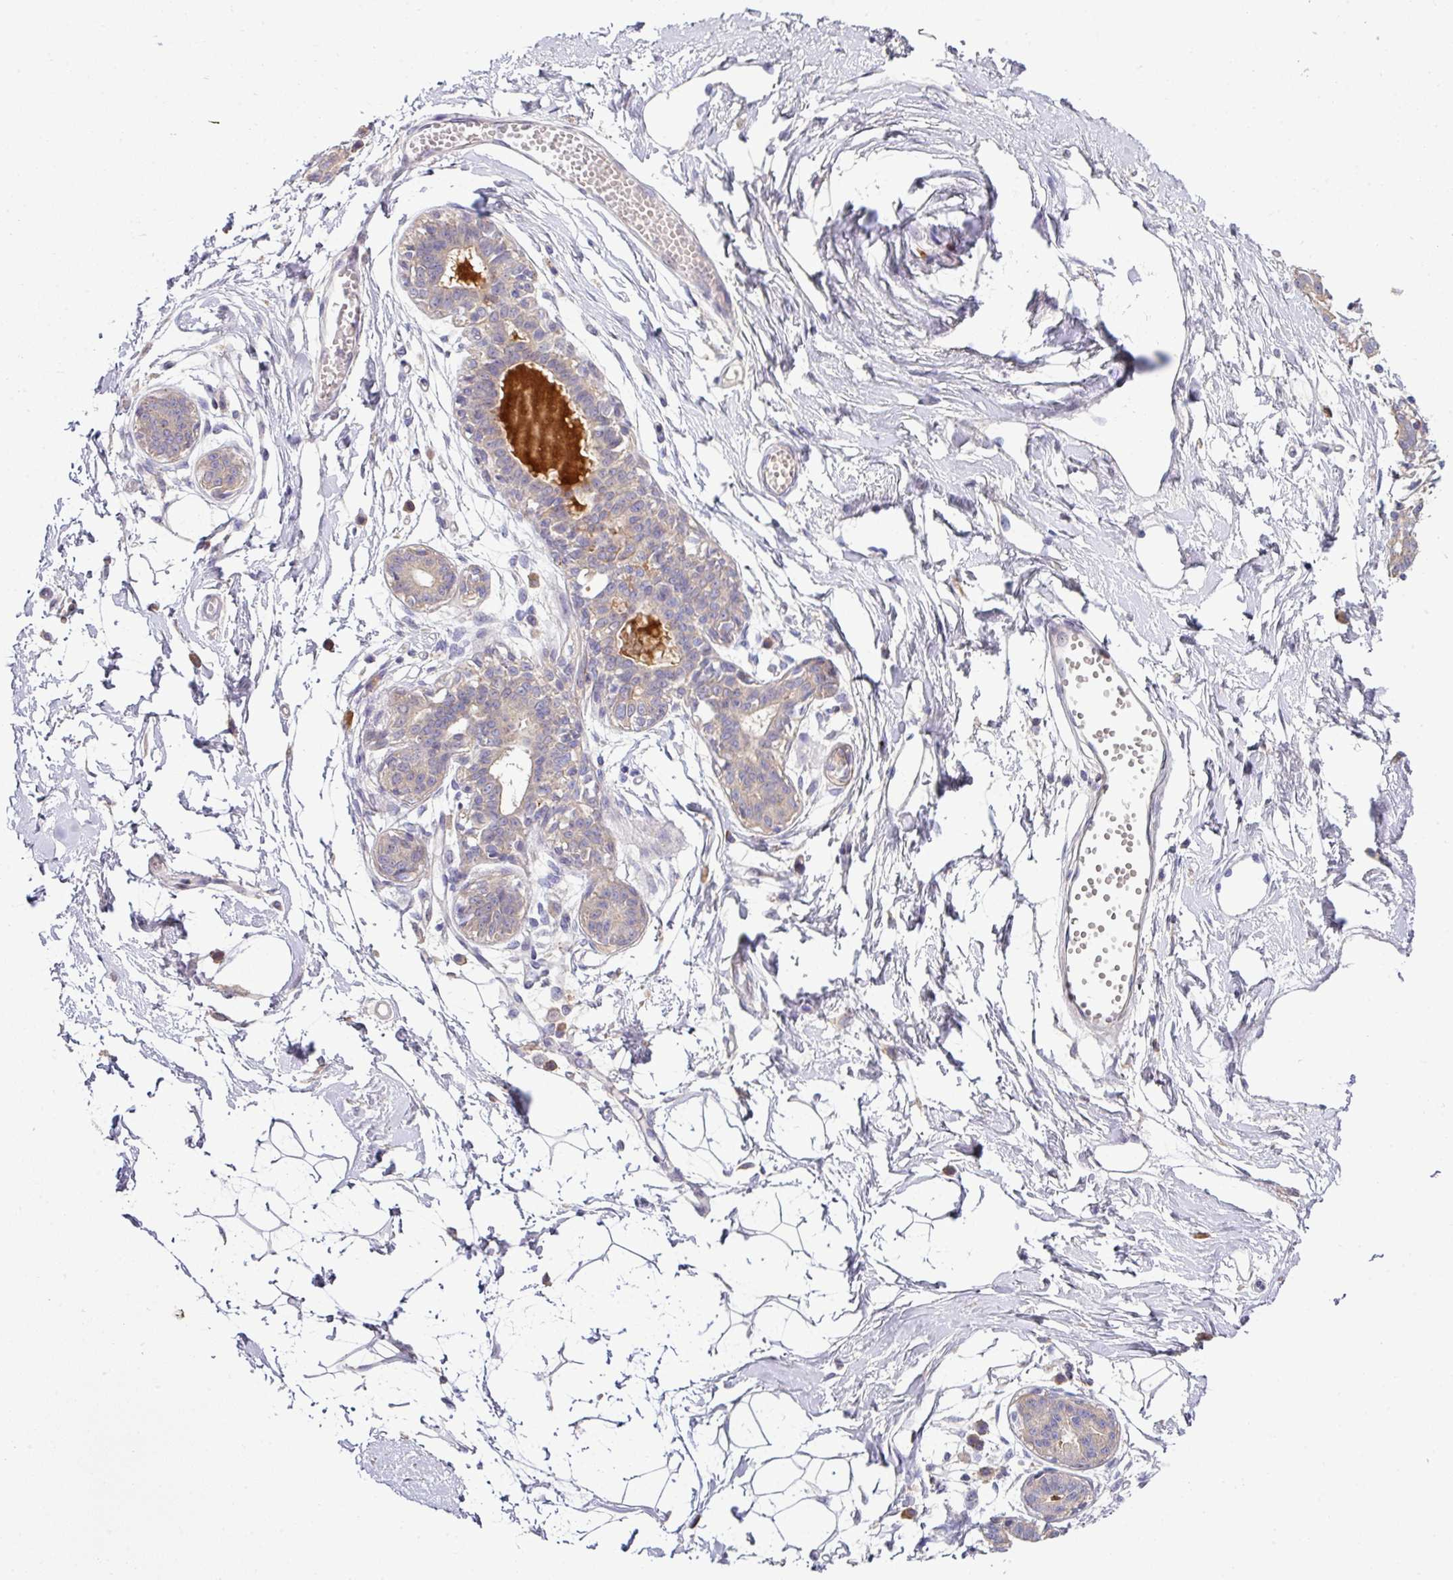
{"staining": {"intensity": "negative", "quantity": "none", "location": "none"}, "tissue": "breast", "cell_type": "Adipocytes", "image_type": "normal", "snomed": [{"axis": "morphology", "description": "Normal tissue, NOS"}, {"axis": "topography", "description": "Breast"}], "caption": "Immunohistochemistry photomicrograph of unremarkable breast: breast stained with DAB (3,3'-diaminobenzidine) shows no significant protein expression in adipocytes.", "gene": "SLAMF6", "patient": {"sex": "female", "age": 45}}